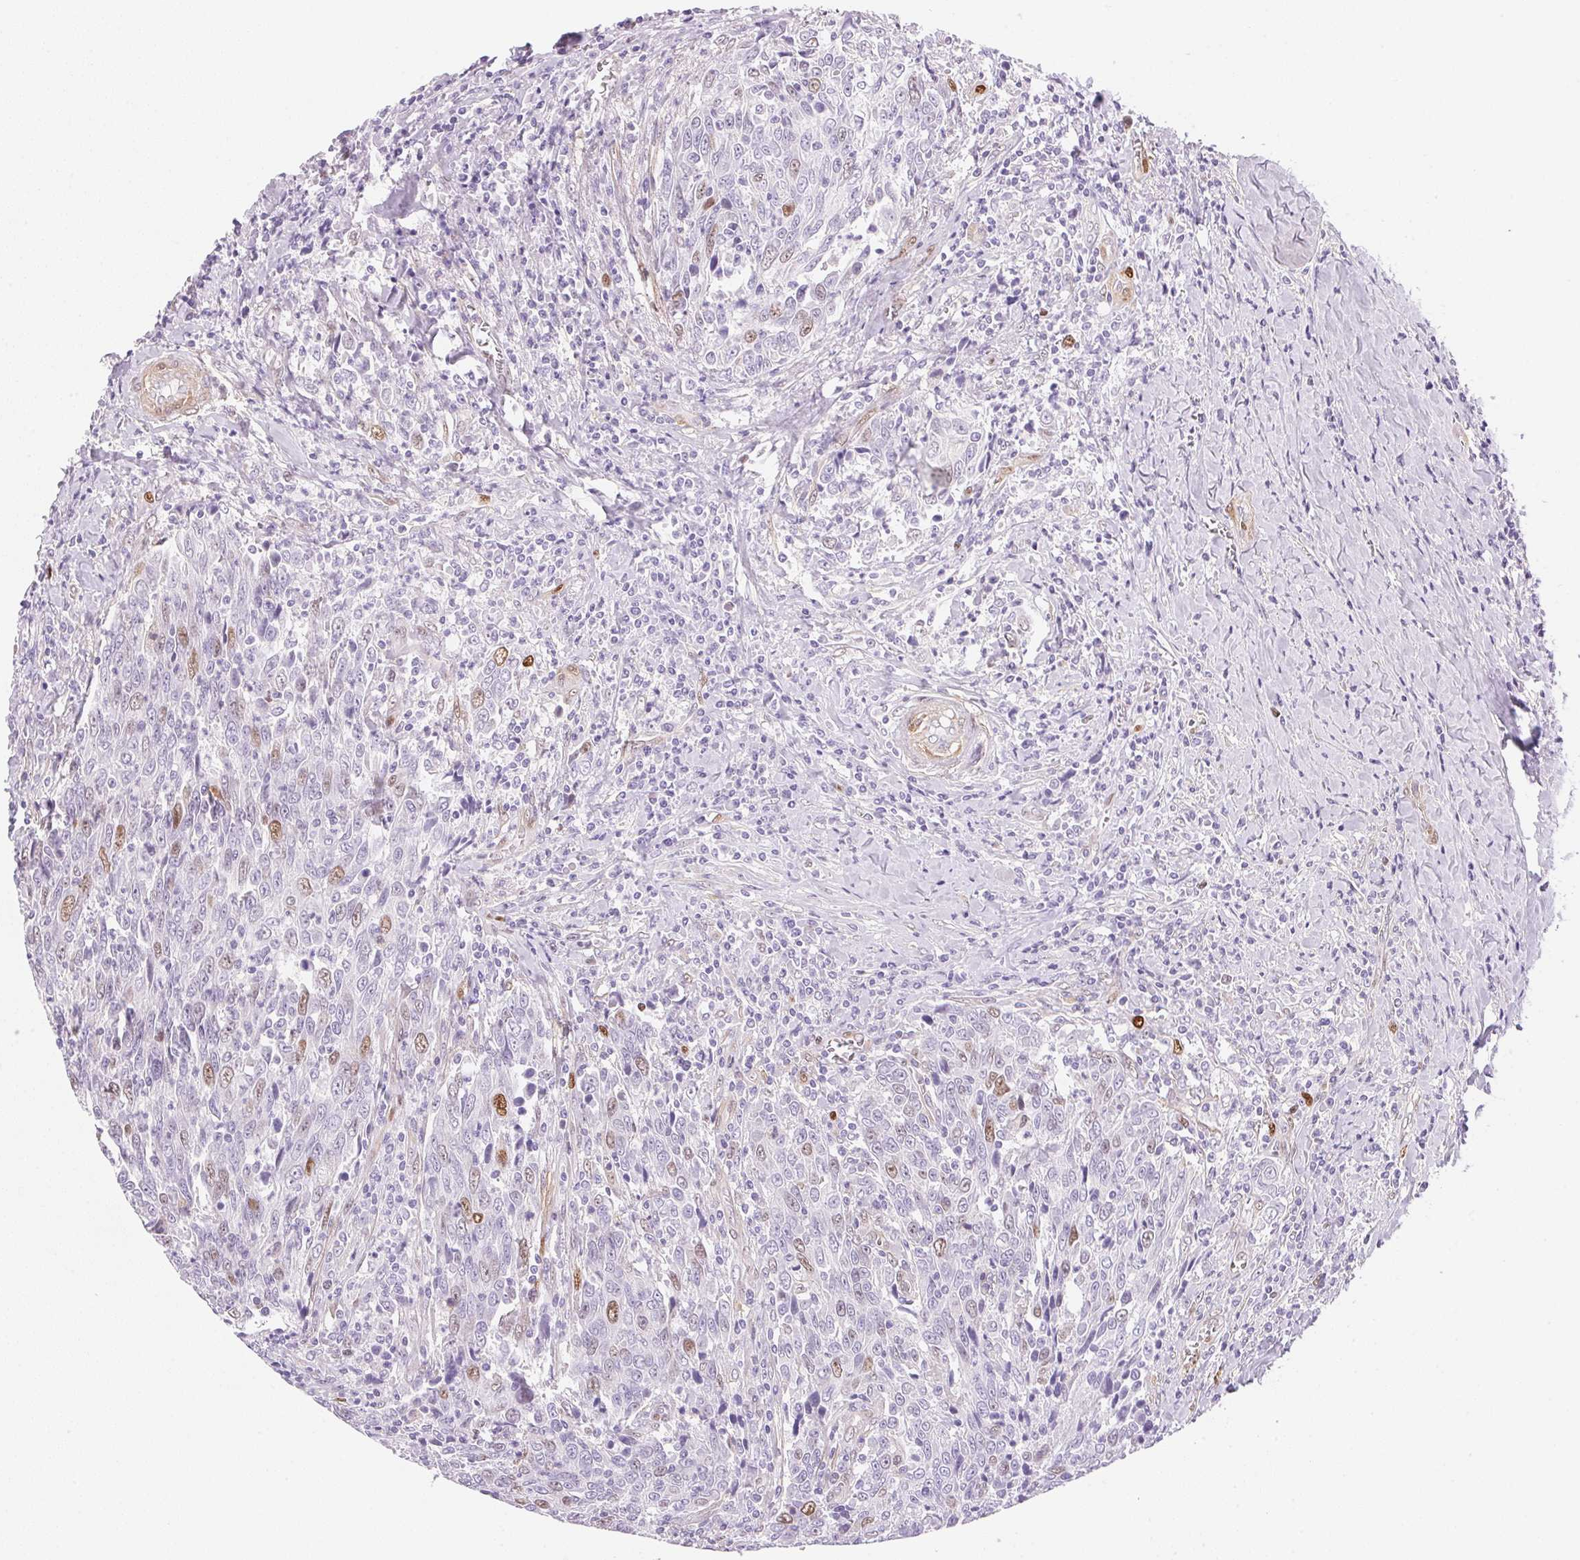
{"staining": {"intensity": "moderate", "quantity": "<25%", "location": "nuclear"}, "tissue": "breast cancer", "cell_type": "Tumor cells", "image_type": "cancer", "snomed": [{"axis": "morphology", "description": "Duct carcinoma"}, {"axis": "topography", "description": "Breast"}], "caption": "Protein staining demonstrates moderate nuclear positivity in about <25% of tumor cells in breast cancer. The protein of interest is stained brown, and the nuclei are stained in blue (DAB (3,3'-diaminobenzidine) IHC with brightfield microscopy, high magnification).", "gene": "SMTN", "patient": {"sex": "female", "age": 50}}